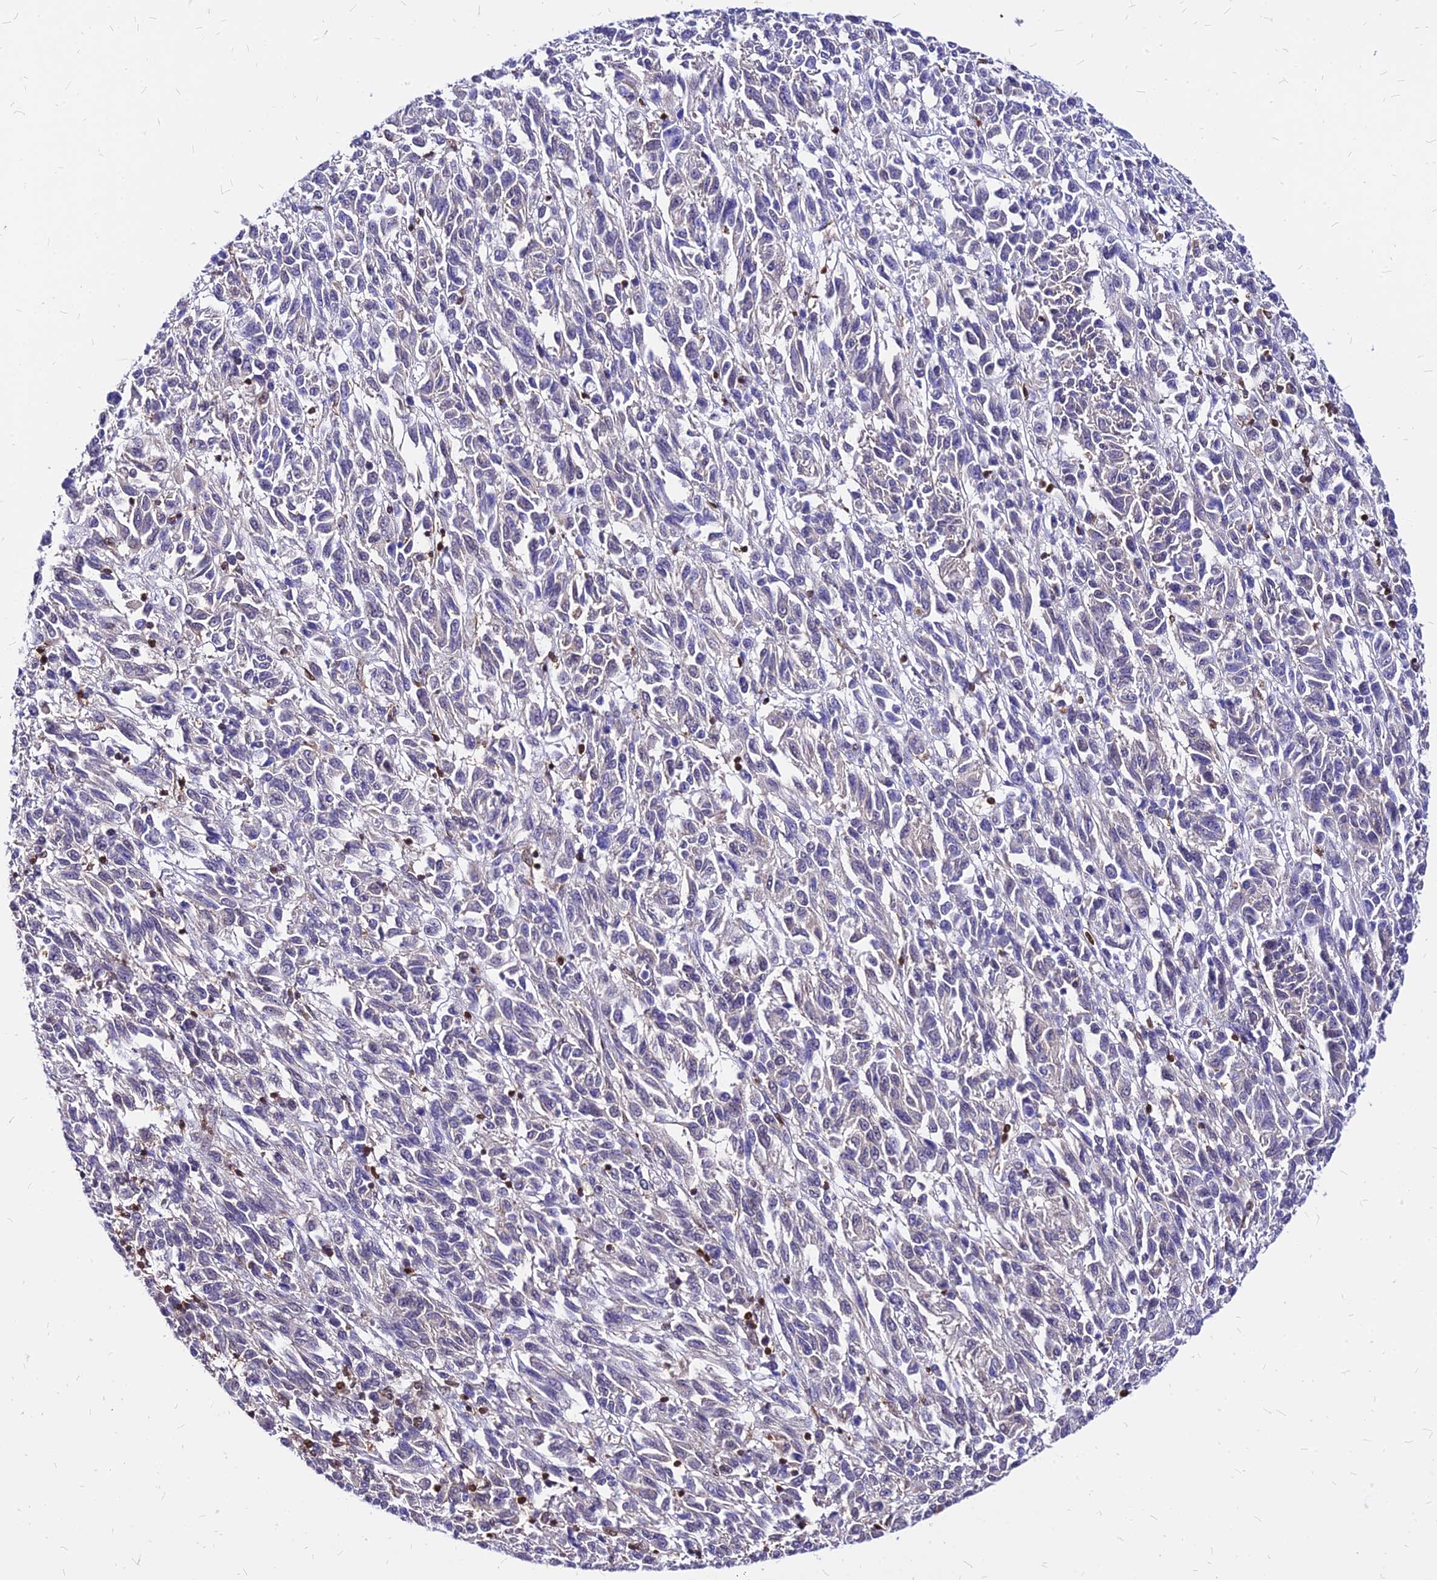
{"staining": {"intensity": "negative", "quantity": "none", "location": "none"}, "tissue": "melanoma", "cell_type": "Tumor cells", "image_type": "cancer", "snomed": [{"axis": "morphology", "description": "Malignant melanoma, Metastatic site"}, {"axis": "topography", "description": "Lung"}], "caption": "The IHC photomicrograph has no significant positivity in tumor cells of melanoma tissue.", "gene": "PAXX", "patient": {"sex": "male", "age": 64}}